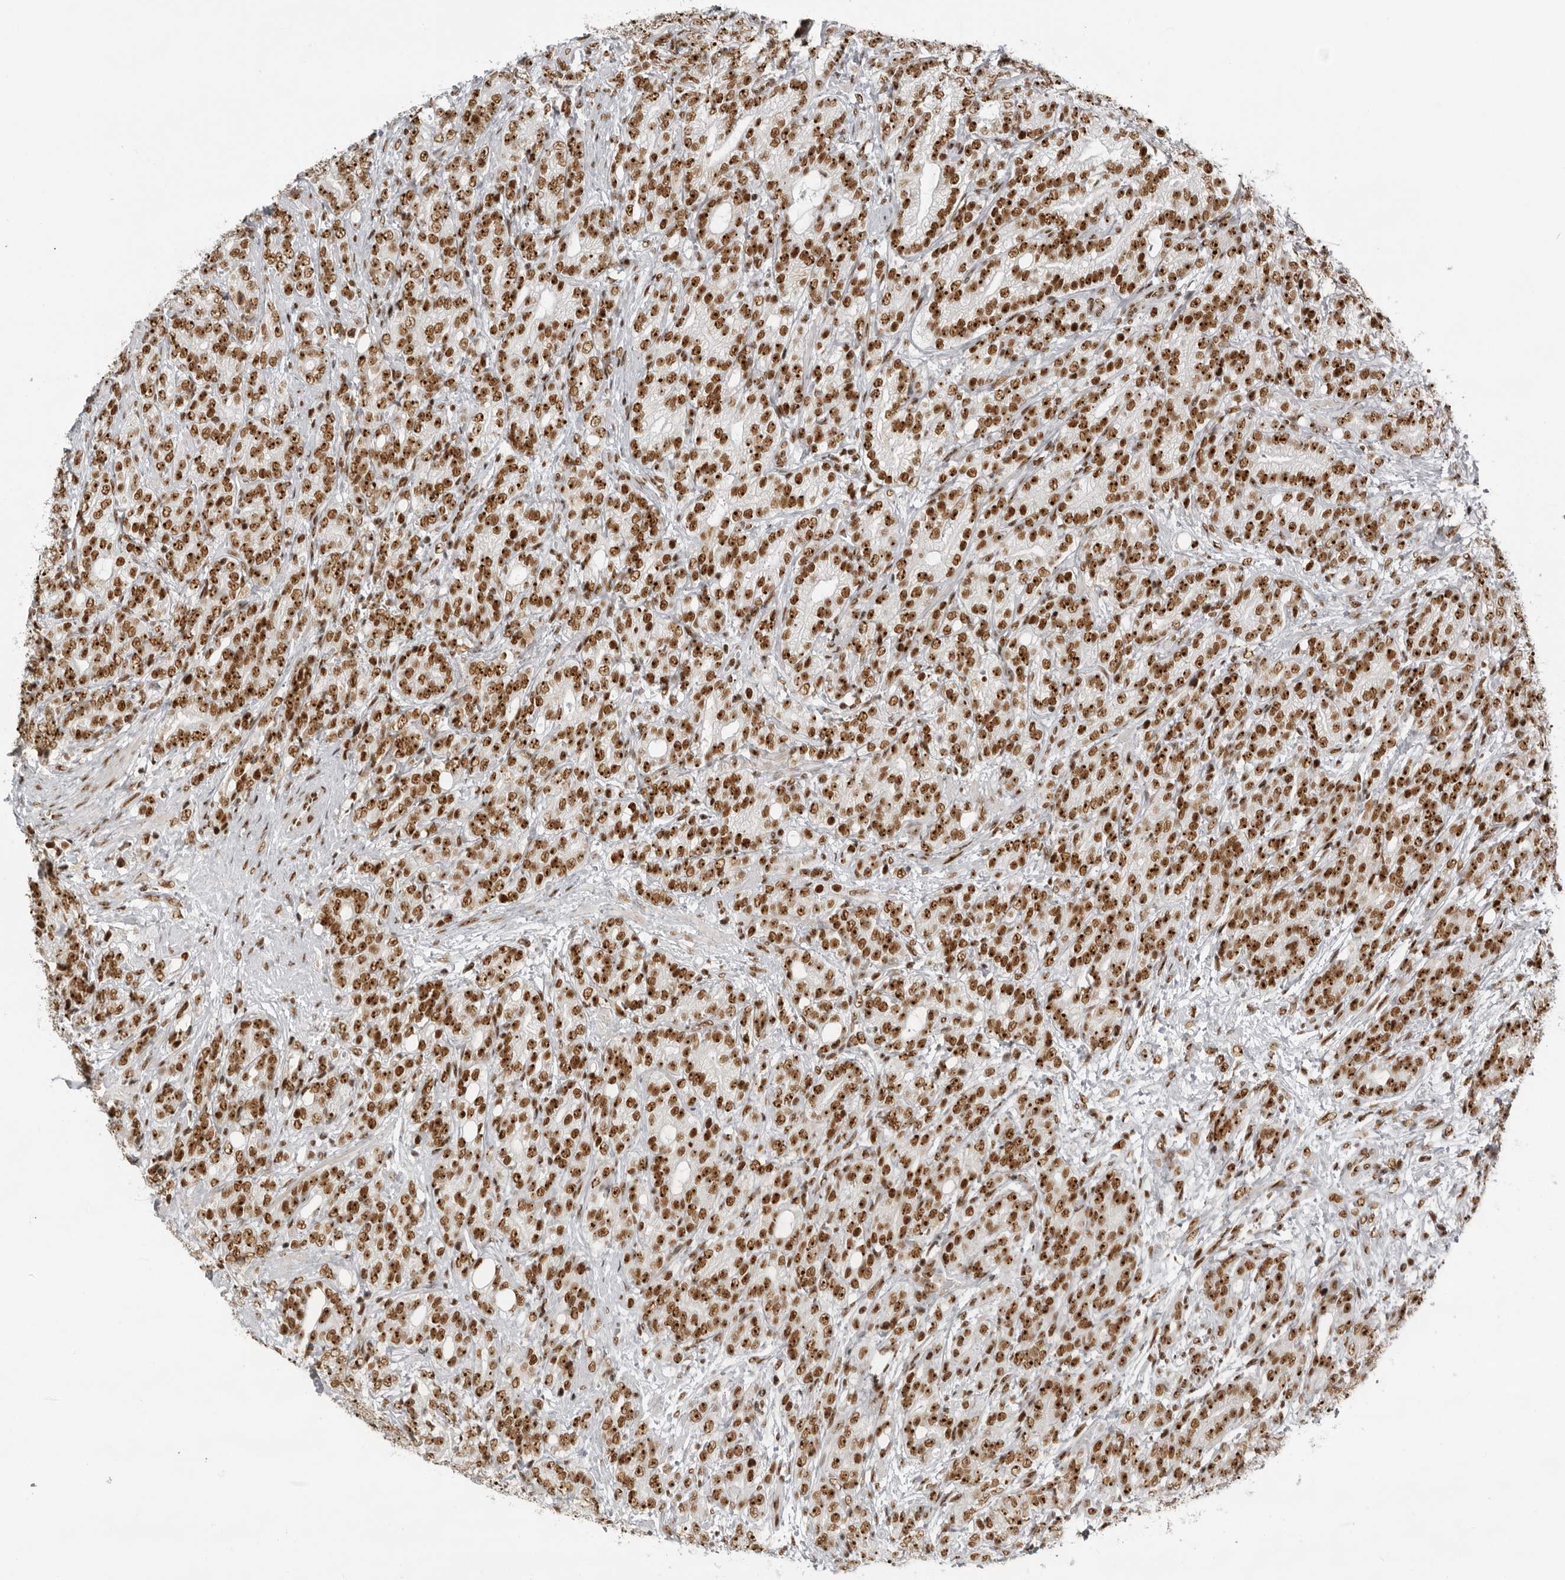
{"staining": {"intensity": "strong", "quantity": ">75%", "location": "nuclear"}, "tissue": "prostate cancer", "cell_type": "Tumor cells", "image_type": "cancer", "snomed": [{"axis": "morphology", "description": "Adenocarcinoma, High grade"}, {"axis": "topography", "description": "Prostate"}], "caption": "High-magnification brightfield microscopy of prostate high-grade adenocarcinoma stained with DAB (brown) and counterstained with hematoxylin (blue). tumor cells exhibit strong nuclear positivity is seen in approximately>75% of cells.", "gene": "DHX9", "patient": {"sex": "male", "age": 57}}